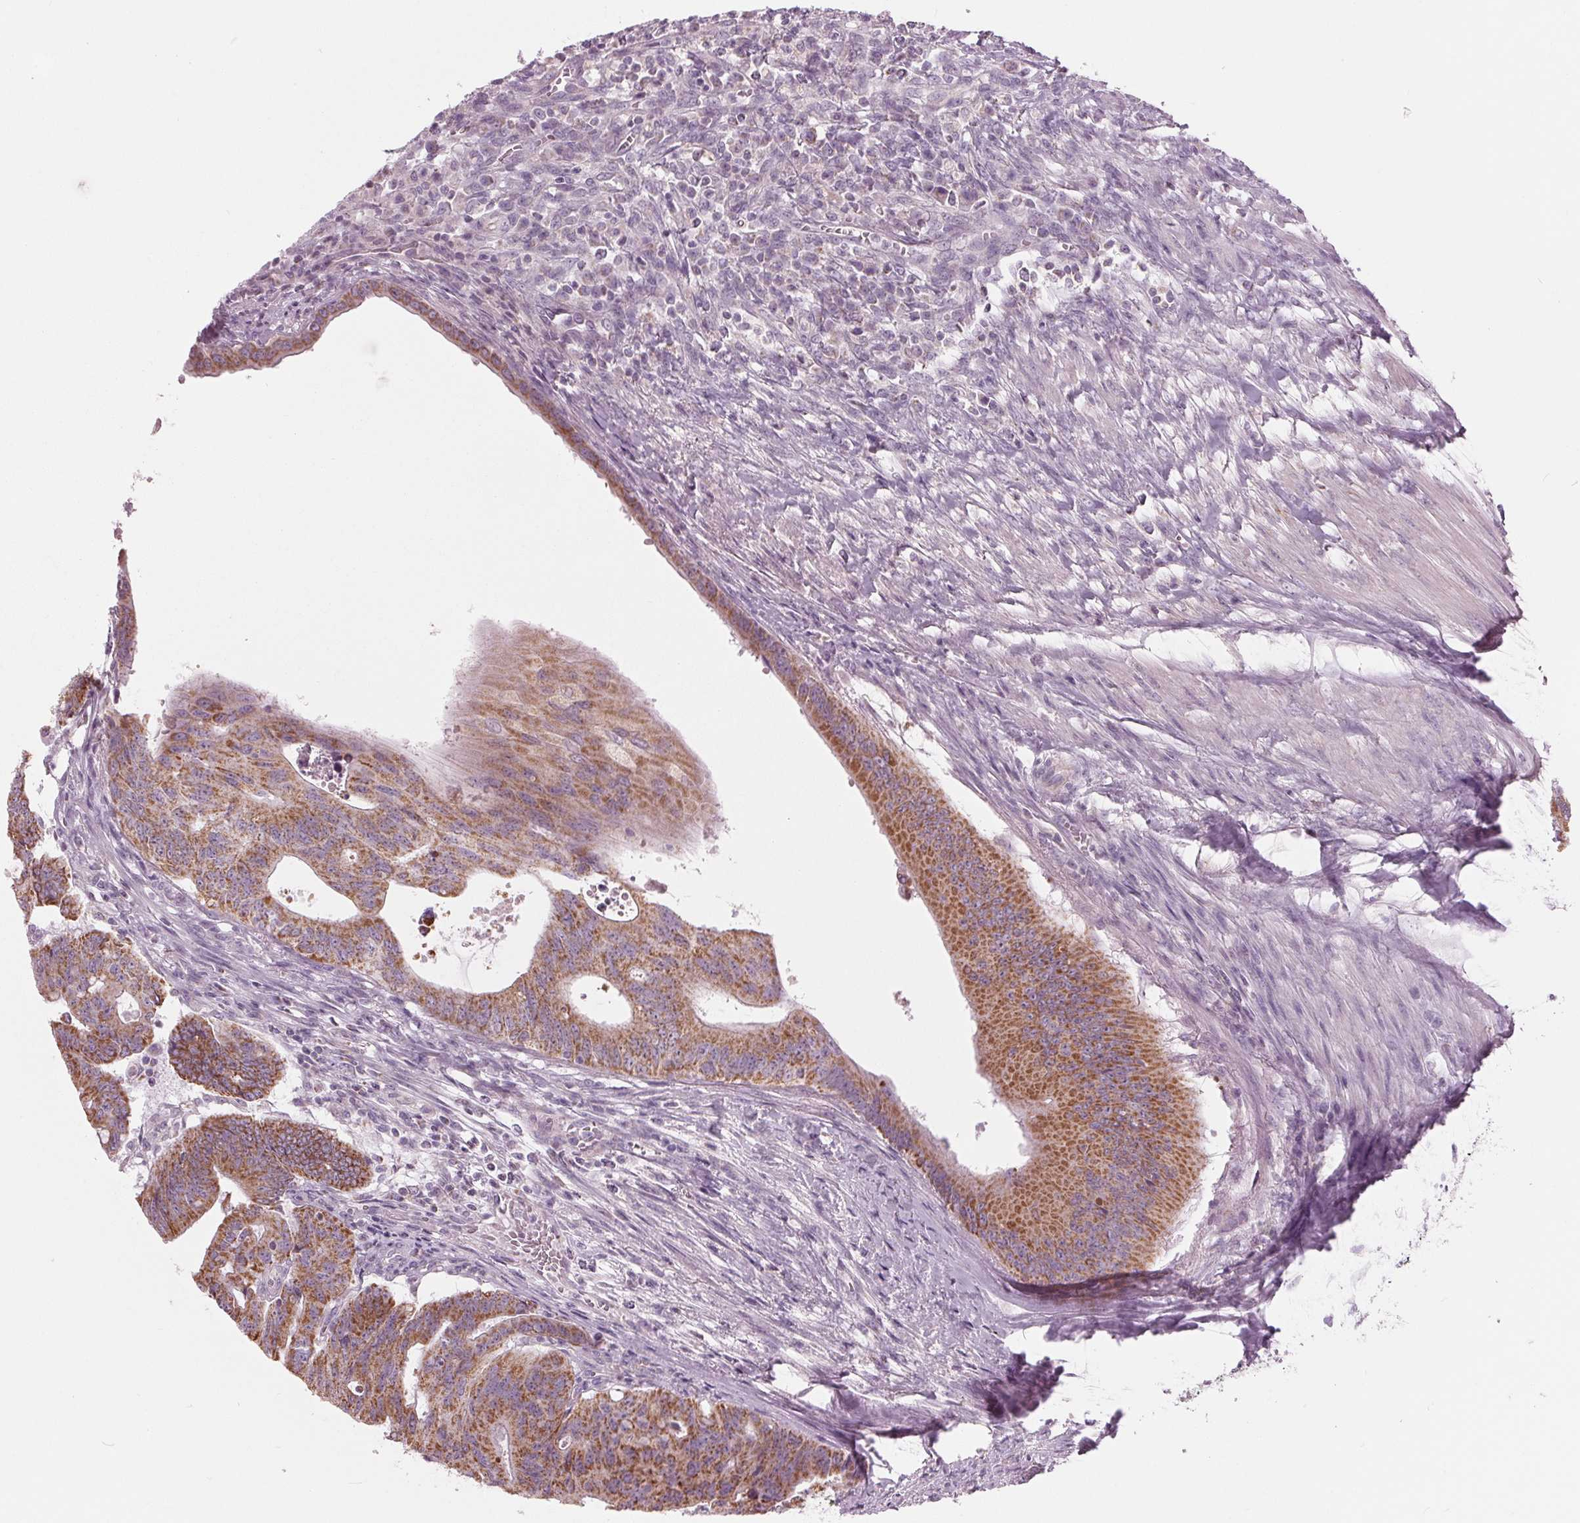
{"staining": {"intensity": "moderate", "quantity": ">75%", "location": "cytoplasmic/membranous"}, "tissue": "colorectal cancer", "cell_type": "Tumor cells", "image_type": "cancer", "snomed": [{"axis": "morphology", "description": "Adenocarcinoma, NOS"}, {"axis": "topography", "description": "Colon"}], "caption": "Immunohistochemistry (IHC) of colorectal cancer demonstrates medium levels of moderate cytoplasmic/membranous positivity in about >75% of tumor cells. (Brightfield microscopy of DAB IHC at high magnification).", "gene": "SAMD4A", "patient": {"sex": "male", "age": 65}}